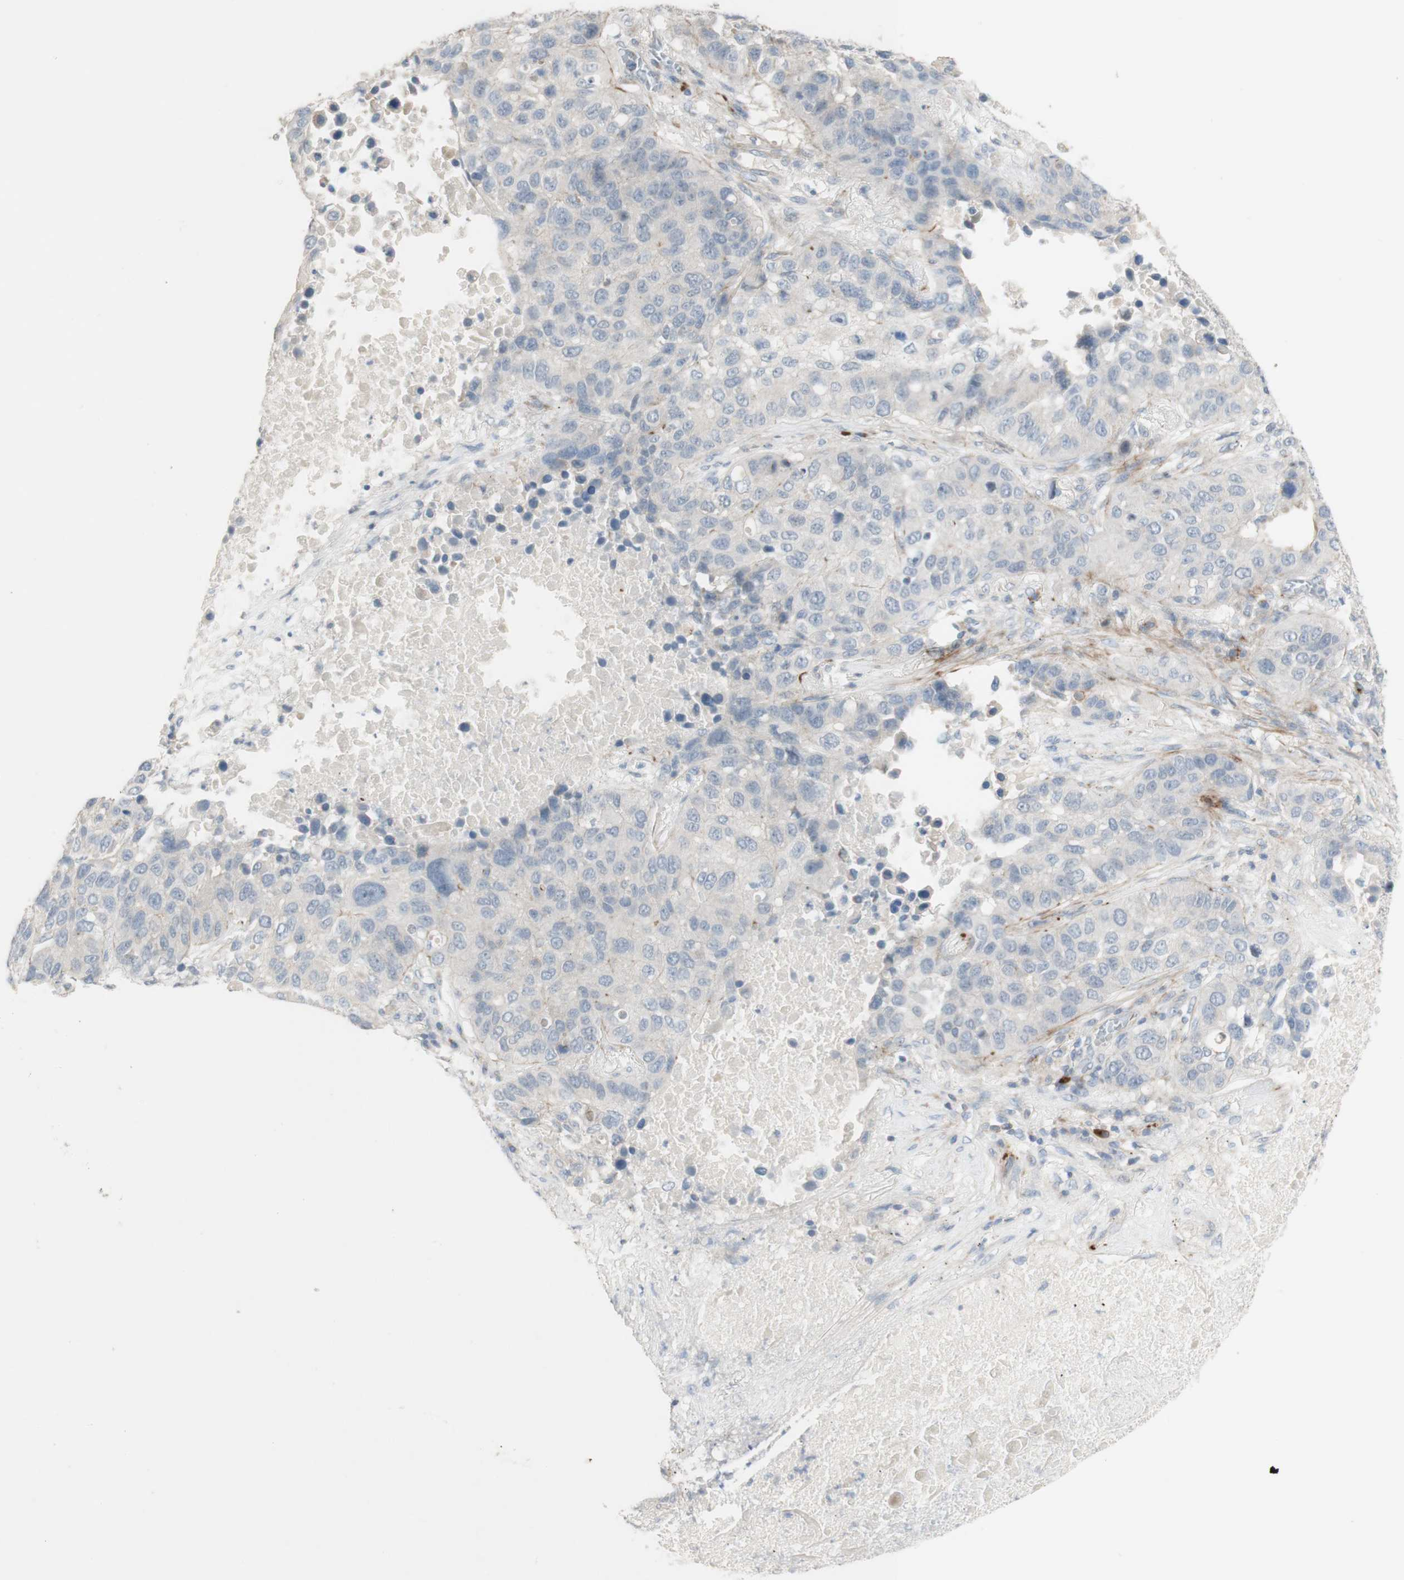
{"staining": {"intensity": "negative", "quantity": "none", "location": "none"}, "tissue": "lung cancer", "cell_type": "Tumor cells", "image_type": "cancer", "snomed": [{"axis": "morphology", "description": "Squamous cell carcinoma, NOS"}, {"axis": "topography", "description": "Lung"}], "caption": "Tumor cells are negative for brown protein staining in lung cancer.", "gene": "MANEA", "patient": {"sex": "male", "age": 57}}